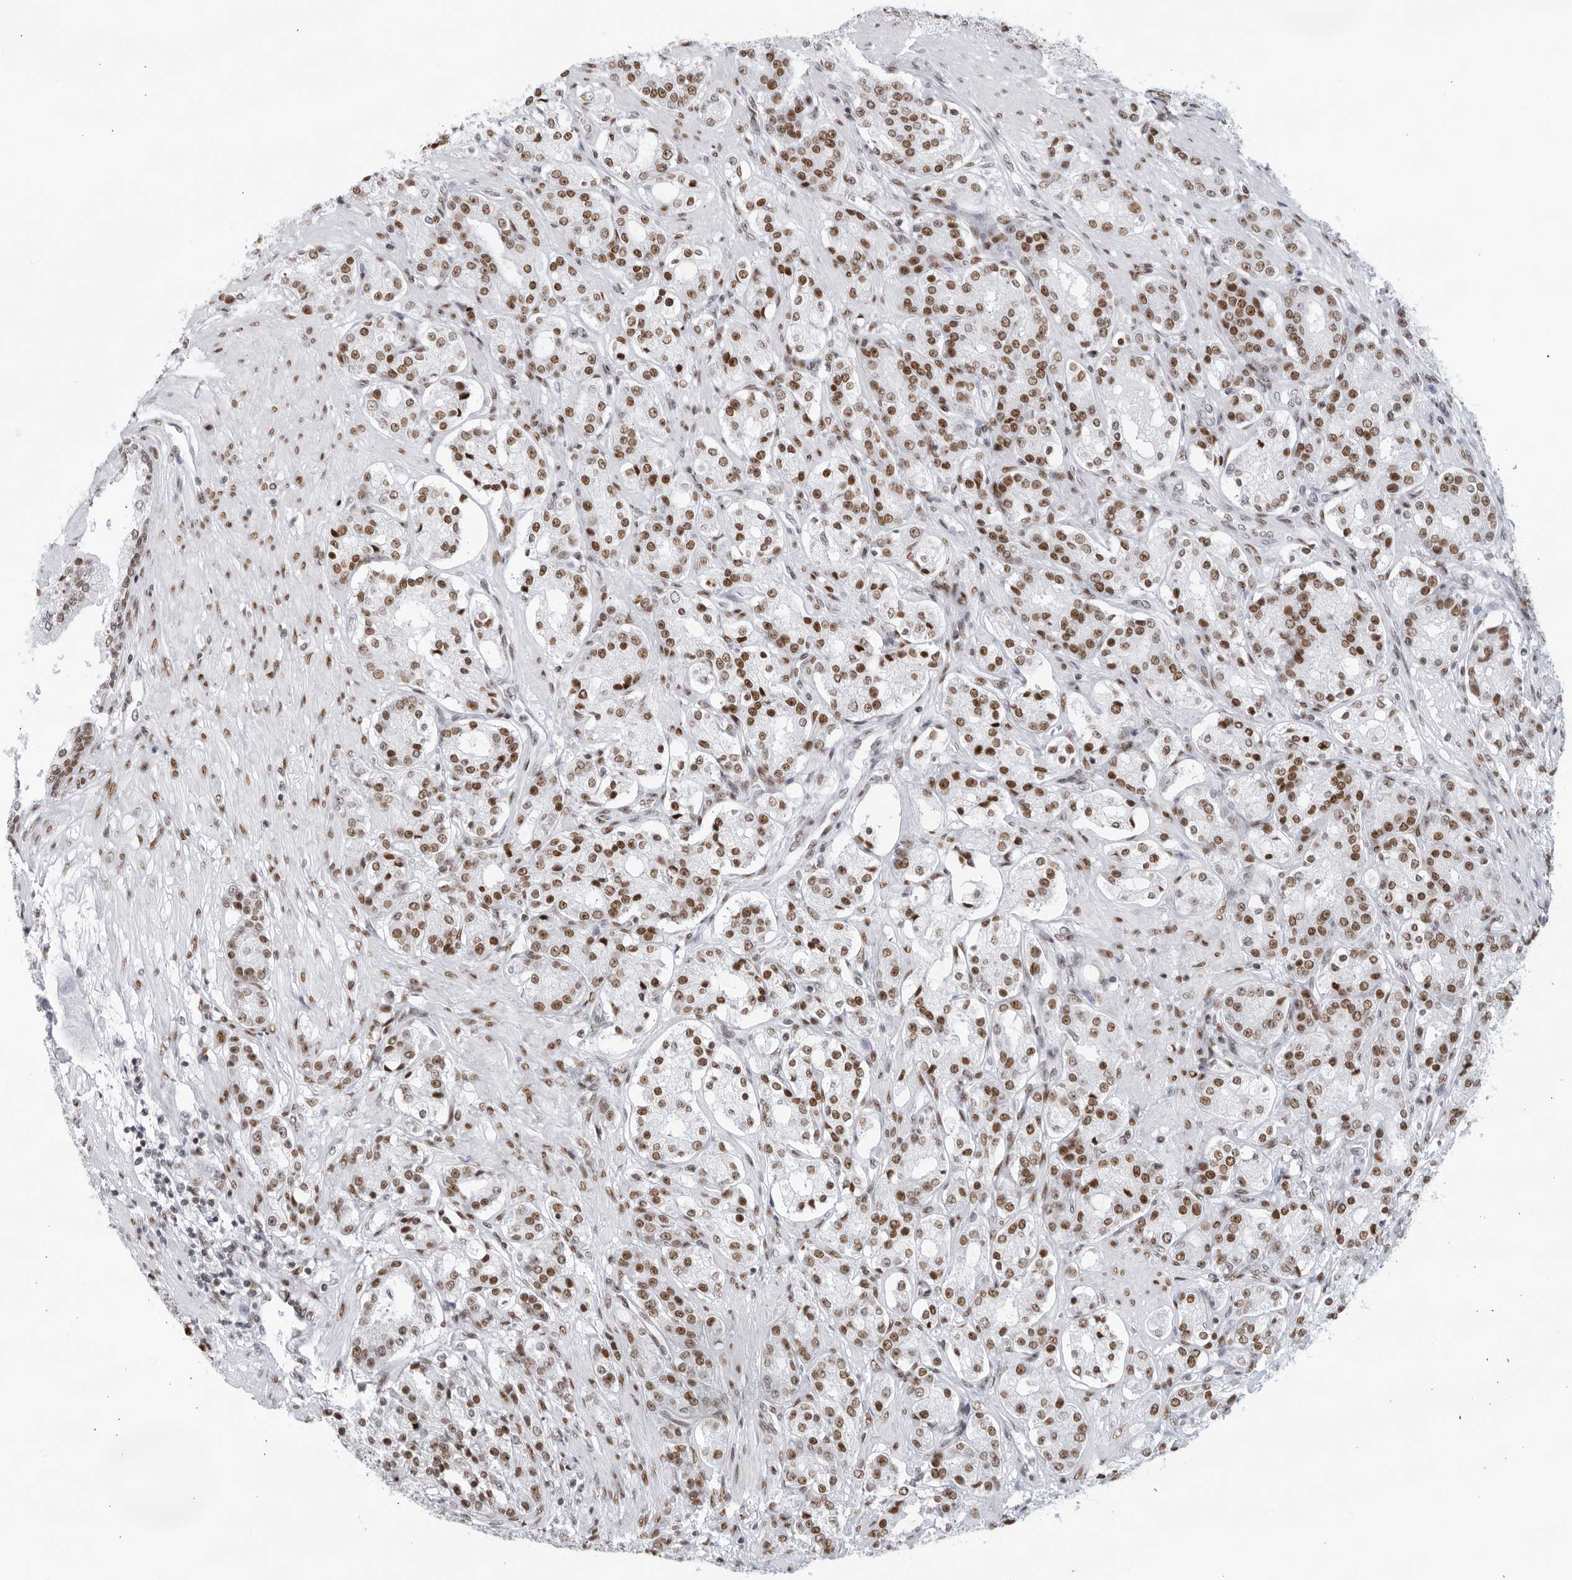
{"staining": {"intensity": "moderate", "quantity": ">75%", "location": "nuclear"}, "tissue": "prostate cancer", "cell_type": "Tumor cells", "image_type": "cancer", "snomed": [{"axis": "morphology", "description": "Adenocarcinoma, High grade"}, {"axis": "topography", "description": "Prostate"}], "caption": "Immunohistochemical staining of prostate high-grade adenocarcinoma displays moderate nuclear protein positivity in about >75% of tumor cells.", "gene": "HP1BP3", "patient": {"sex": "male", "age": 60}}